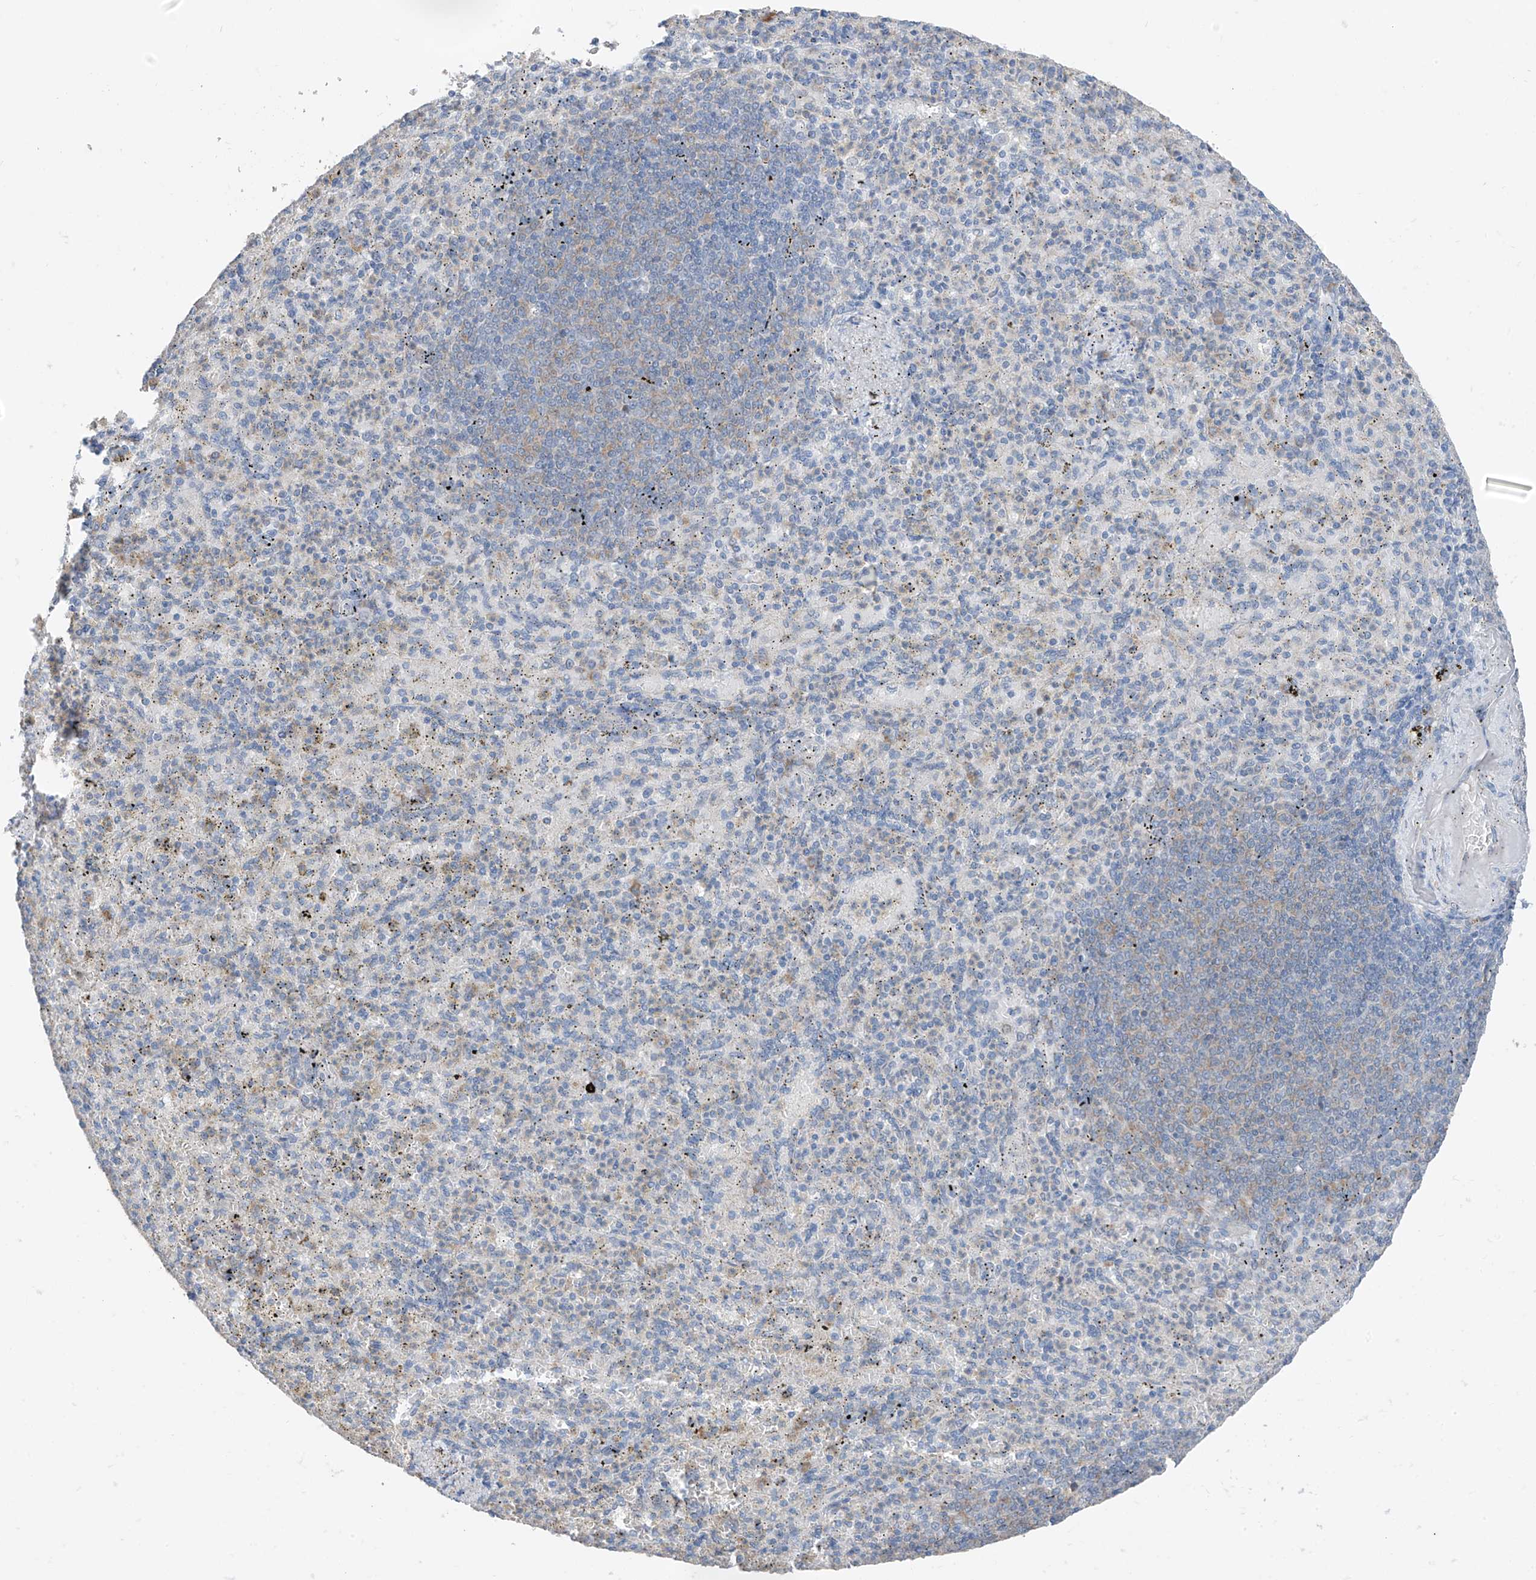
{"staining": {"intensity": "weak", "quantity": "<25%", "location": "cytoplasmic/membranous"}, "tissue": "spleen", "cell_type": "Cells in red pulp", "image_type": "normal", "snomed": [{"axis": "morphology", "description": "Normal tissue, NOS"}, {"axis": "topography", "description": "Spleen"}], "caption": "An immunohistochemistry (IHC) photomicrograph of benign spleen is shown. There is no staining in cells in red pulp of spleen. Nuclei are stained in blue.", "gene": "RPL4", "patient": {"sex": "female", "age": 74}}